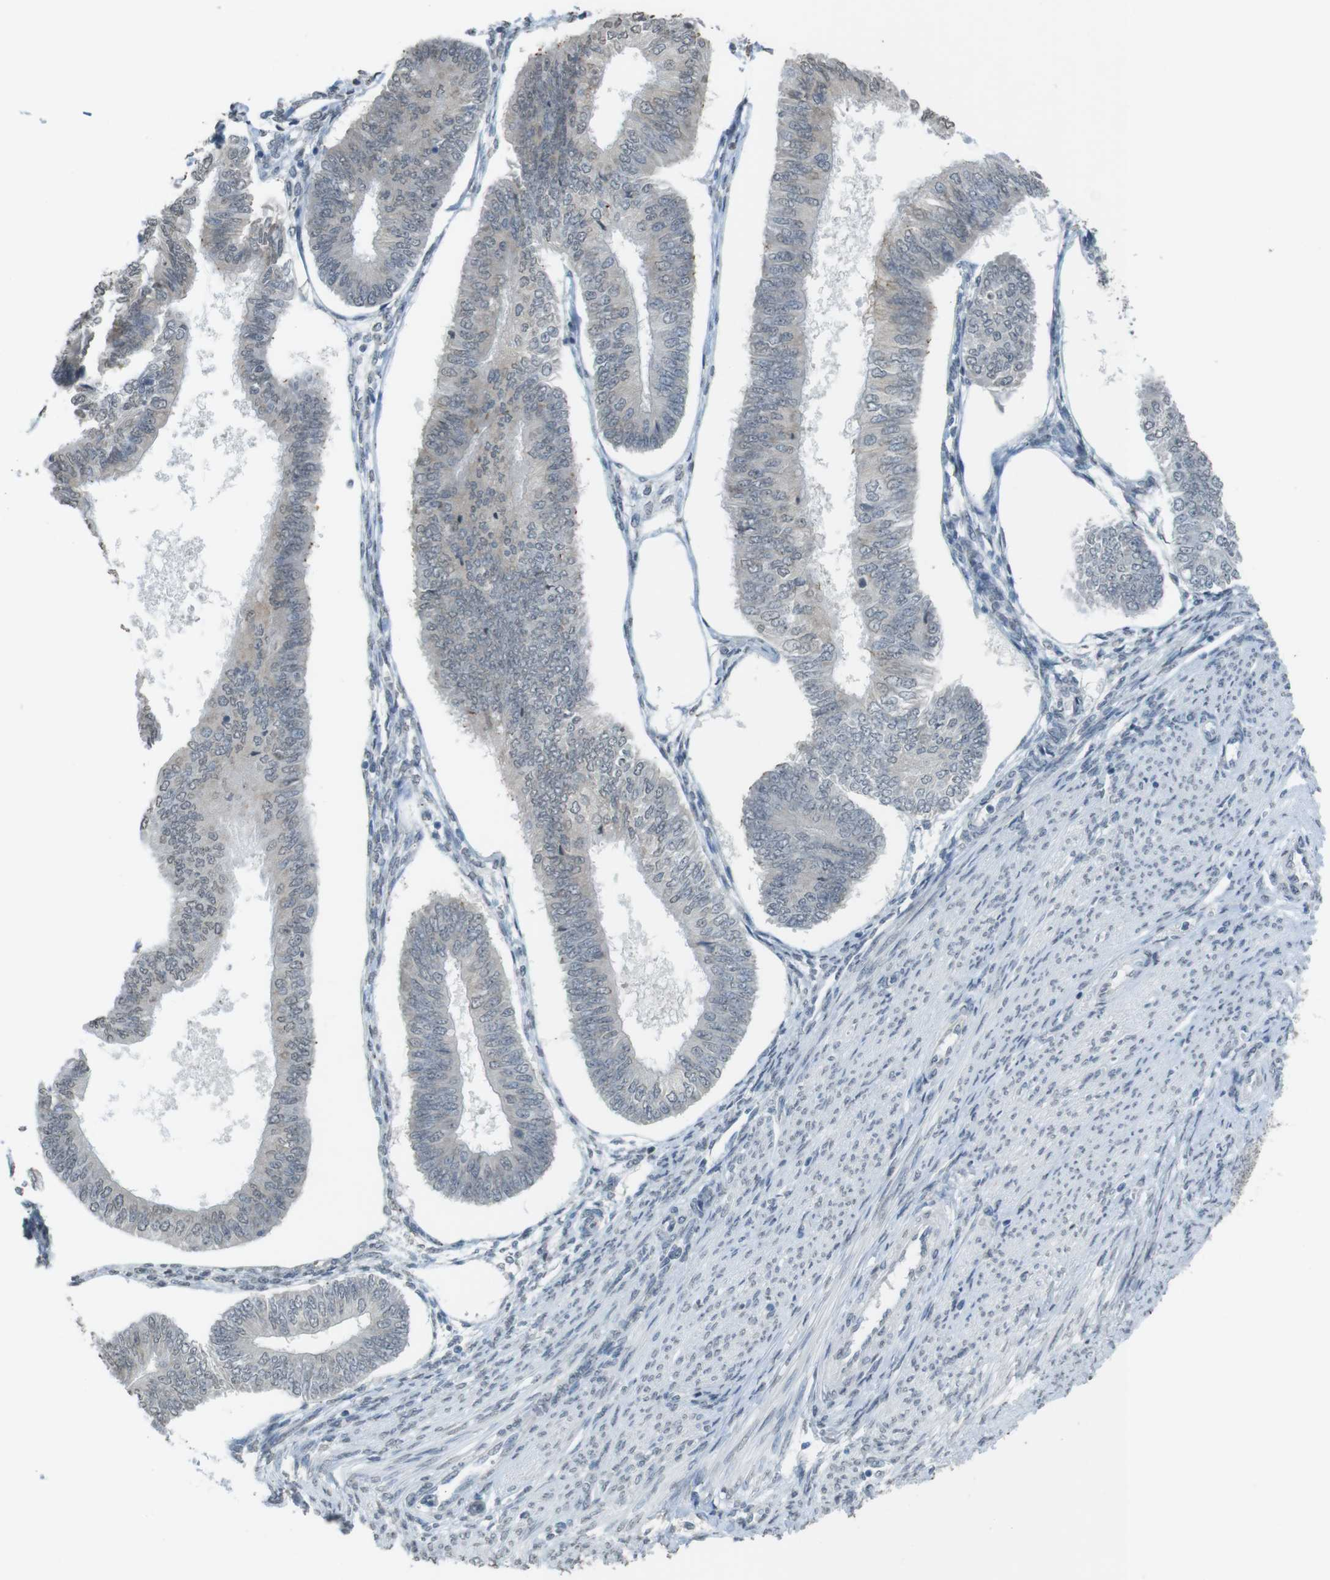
{"staining": {"intensity": "negative", "quantity": "none", "location": "none"}, "tissue": "endometrial cancer", "cell_type": "Tumor cells", "image_type": "cancer", "snomed": [{"axis": "morphology", "description": "Adenocarcinoma, NOS"}, {"axis": "topography", "description": "Endometrium"}], "caption": "Endometrial cancer stained for a protein using IHC shows no positivity tumor cells.", "gene": "FZD10", "patient": {"sex": "female", "age": 58}}